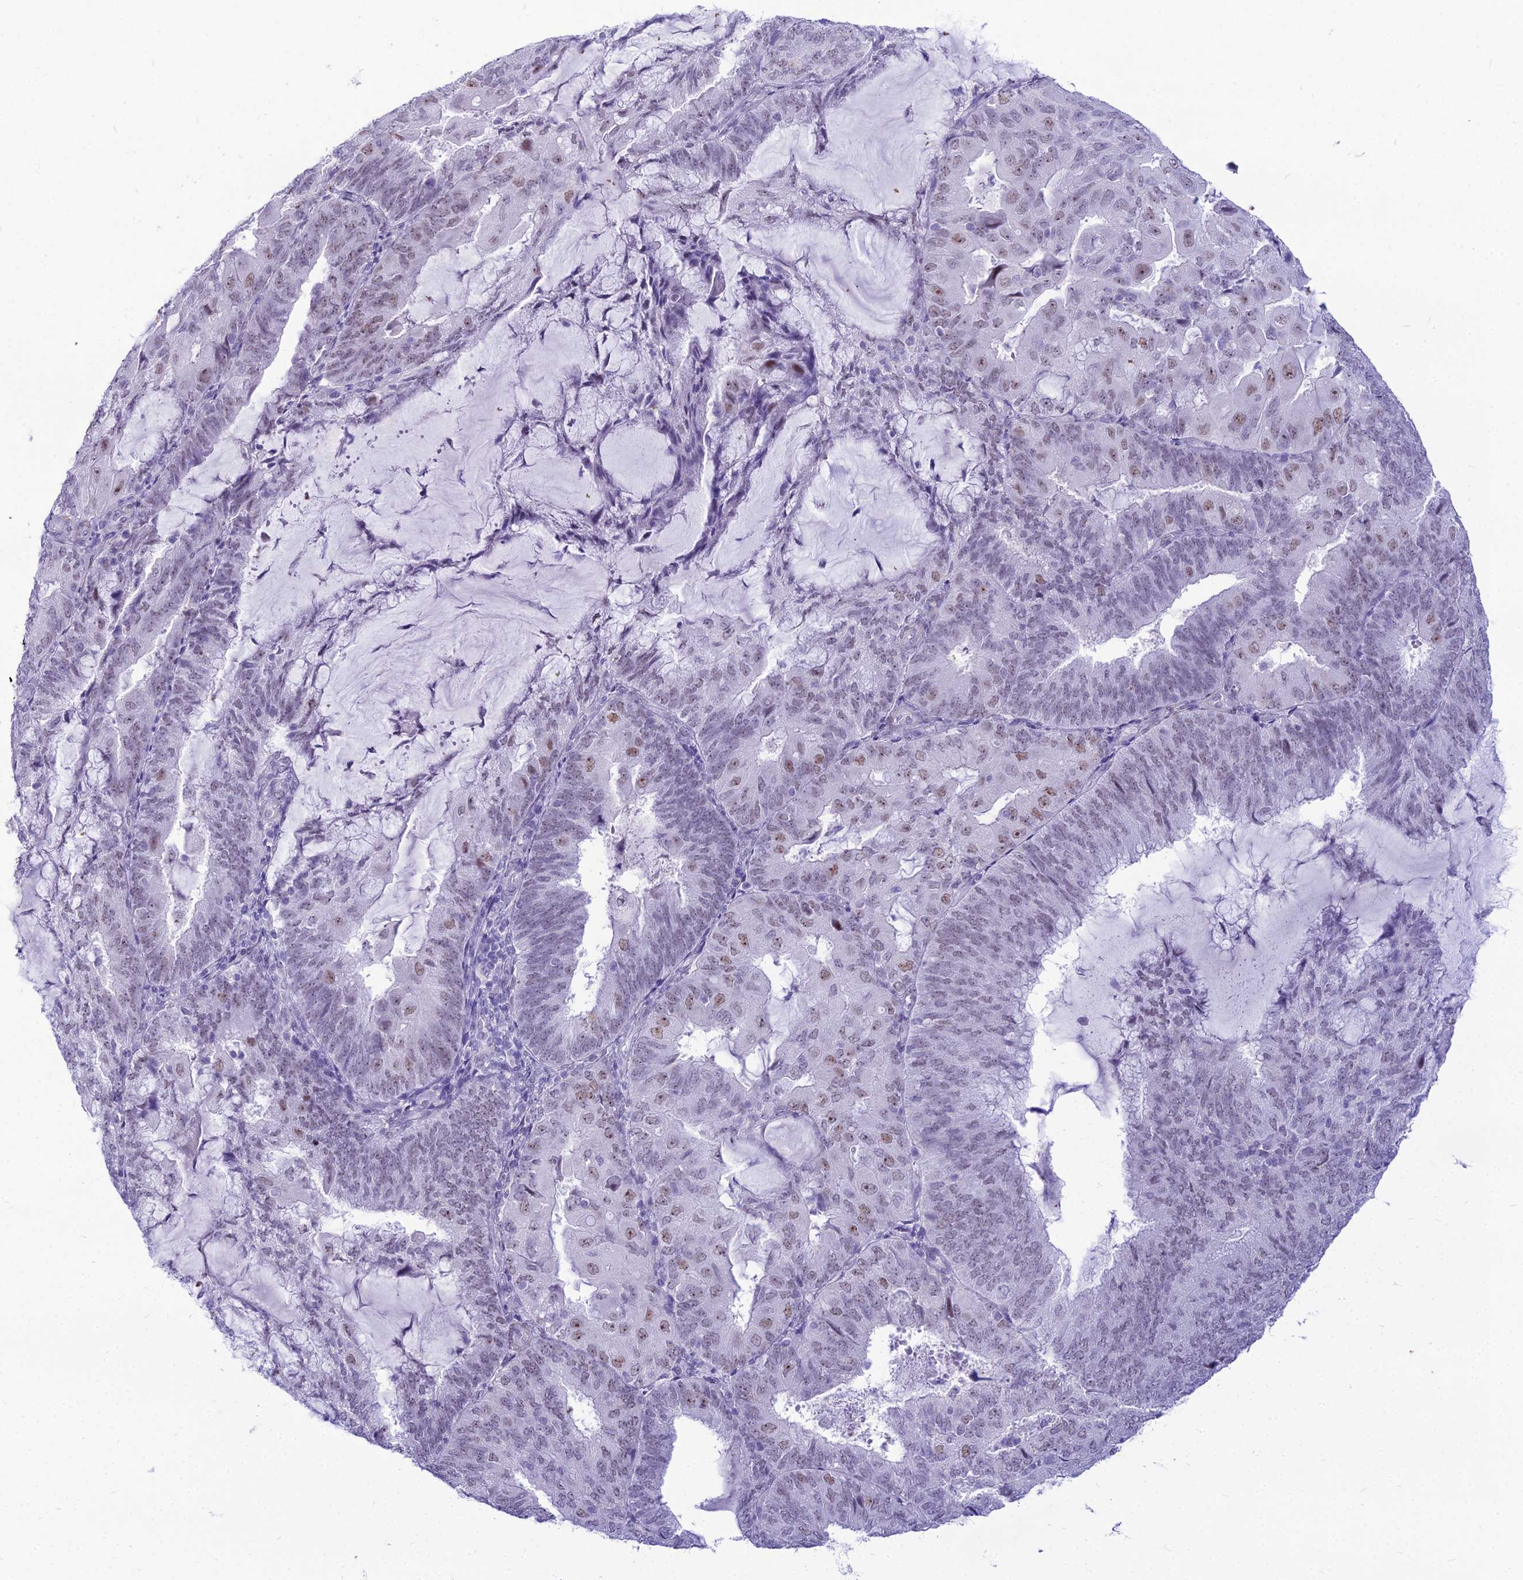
{"staining": {"intensity": "moderate", "quantity": "<25%", "location": "nuclear"}, "tissue": "endometrial cancer", "cell_type": "Tumor cells", "image_type": "cancer", "snomed": [{"axis": "morphology", "description": "Adenocarcinoma, NOS"}, {"axis": "topography", "description": "Endometrium"}], "caption": "Human endometrial adenocarcinoma stained with a protein marker exhibits moderate staining in tumor cells.", "gene": "DHX40", "patient": {"sex": "female", "age": 81}}